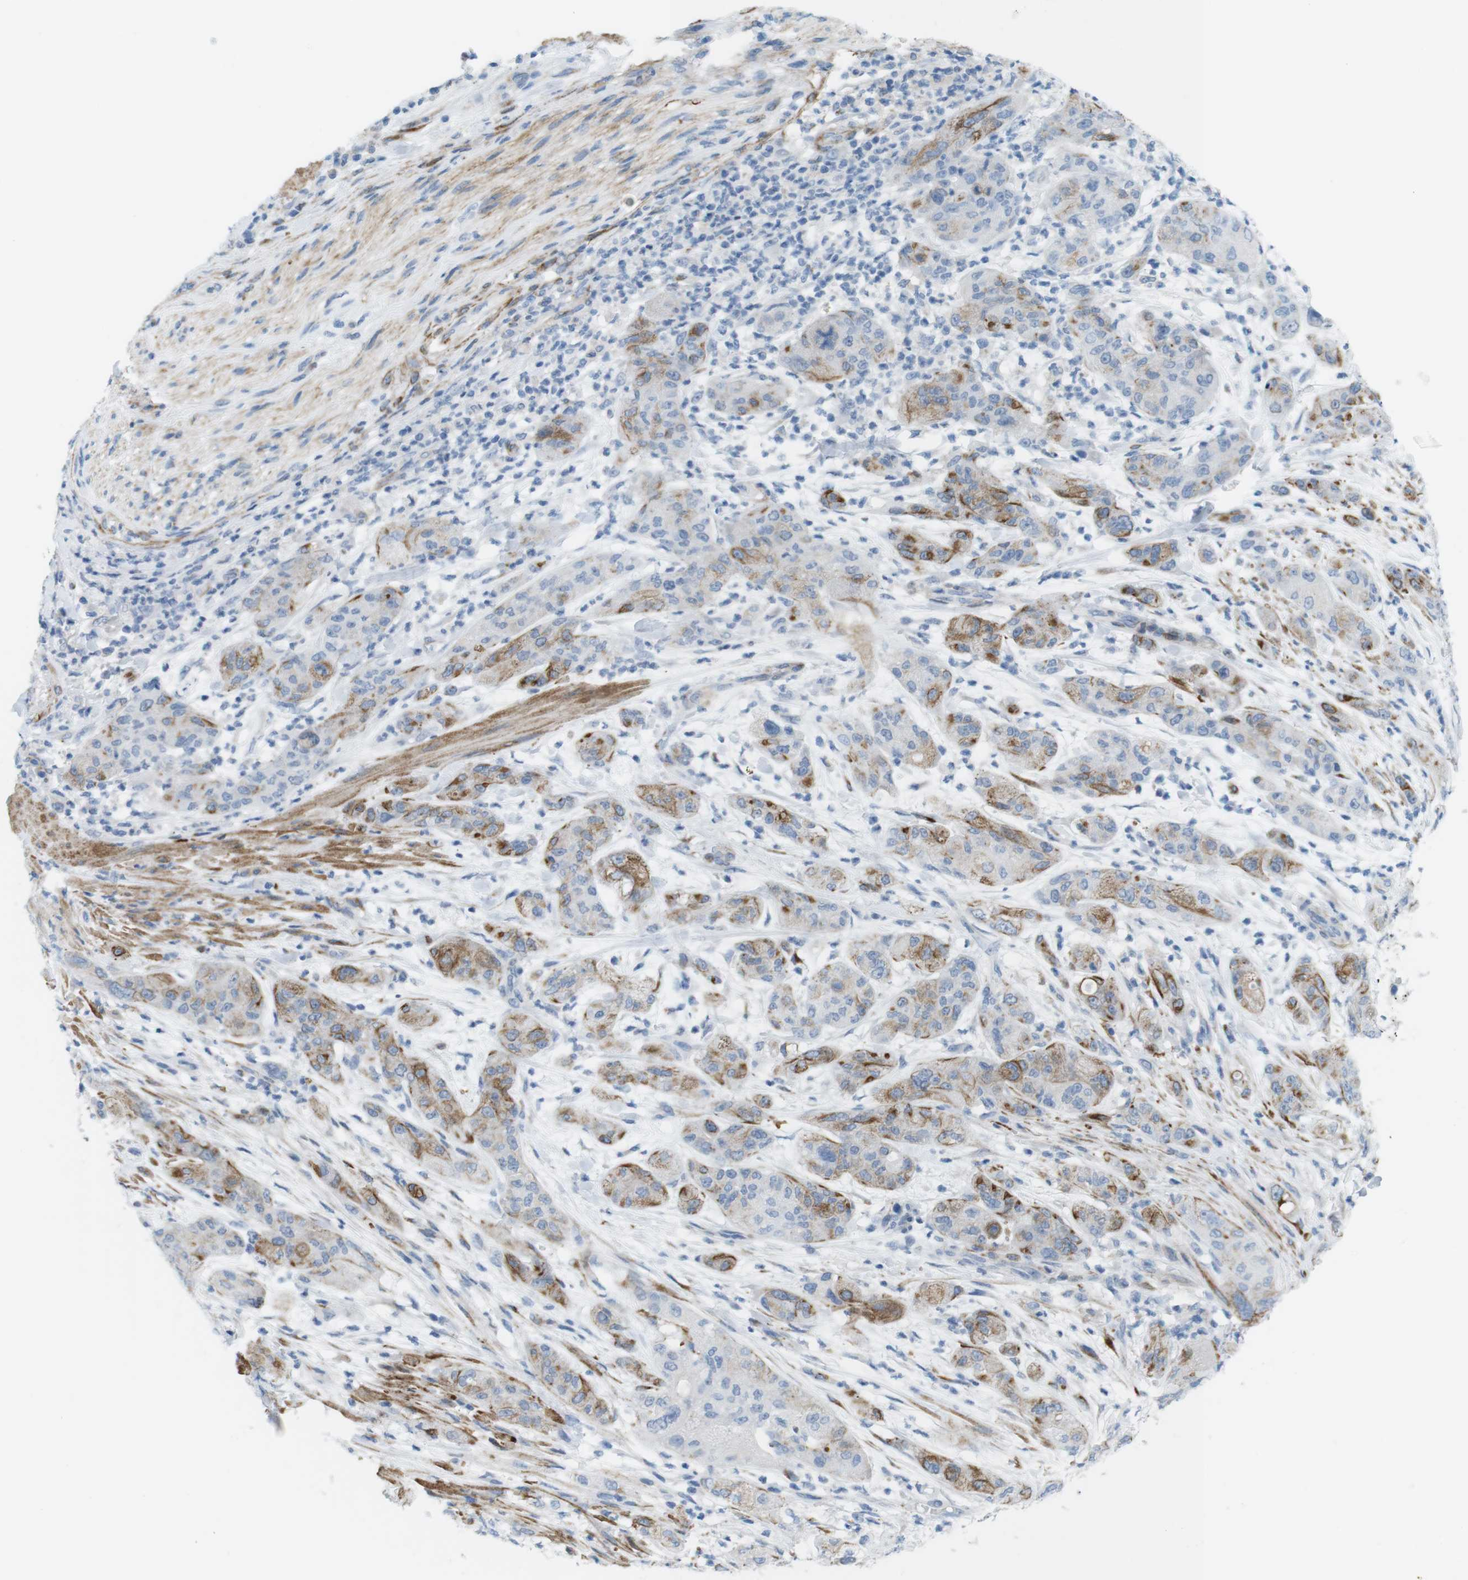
{"staining": {"intensity": "moderate", "quantity": "25%-75%", "location": "cytoplasmic/membranous"}, "tissue": "pancreatic cancer", "cell_type": "Tumor cells", "image_type": "cancer", "snomed": [{"axis": "morphology", "description": "Adenocarcinoma, NOS"}, {"axis": "topography", "description": "Pancreas"}], "caption": "Immunohistochemical staining of human pancreatic cancer (adenocarcinoma) exhibits medium levels of moderate cytoplasmic/membranous staining in about 25%-75% of tumor cells. Using DAB (3,3'-diaminobenzidine) (brown) and hematoxylin (blue) stains, captured at high magnification using brightfield microscopy.", "gene": "MYH9", "patient": {"sex": "female", "age": 78}}